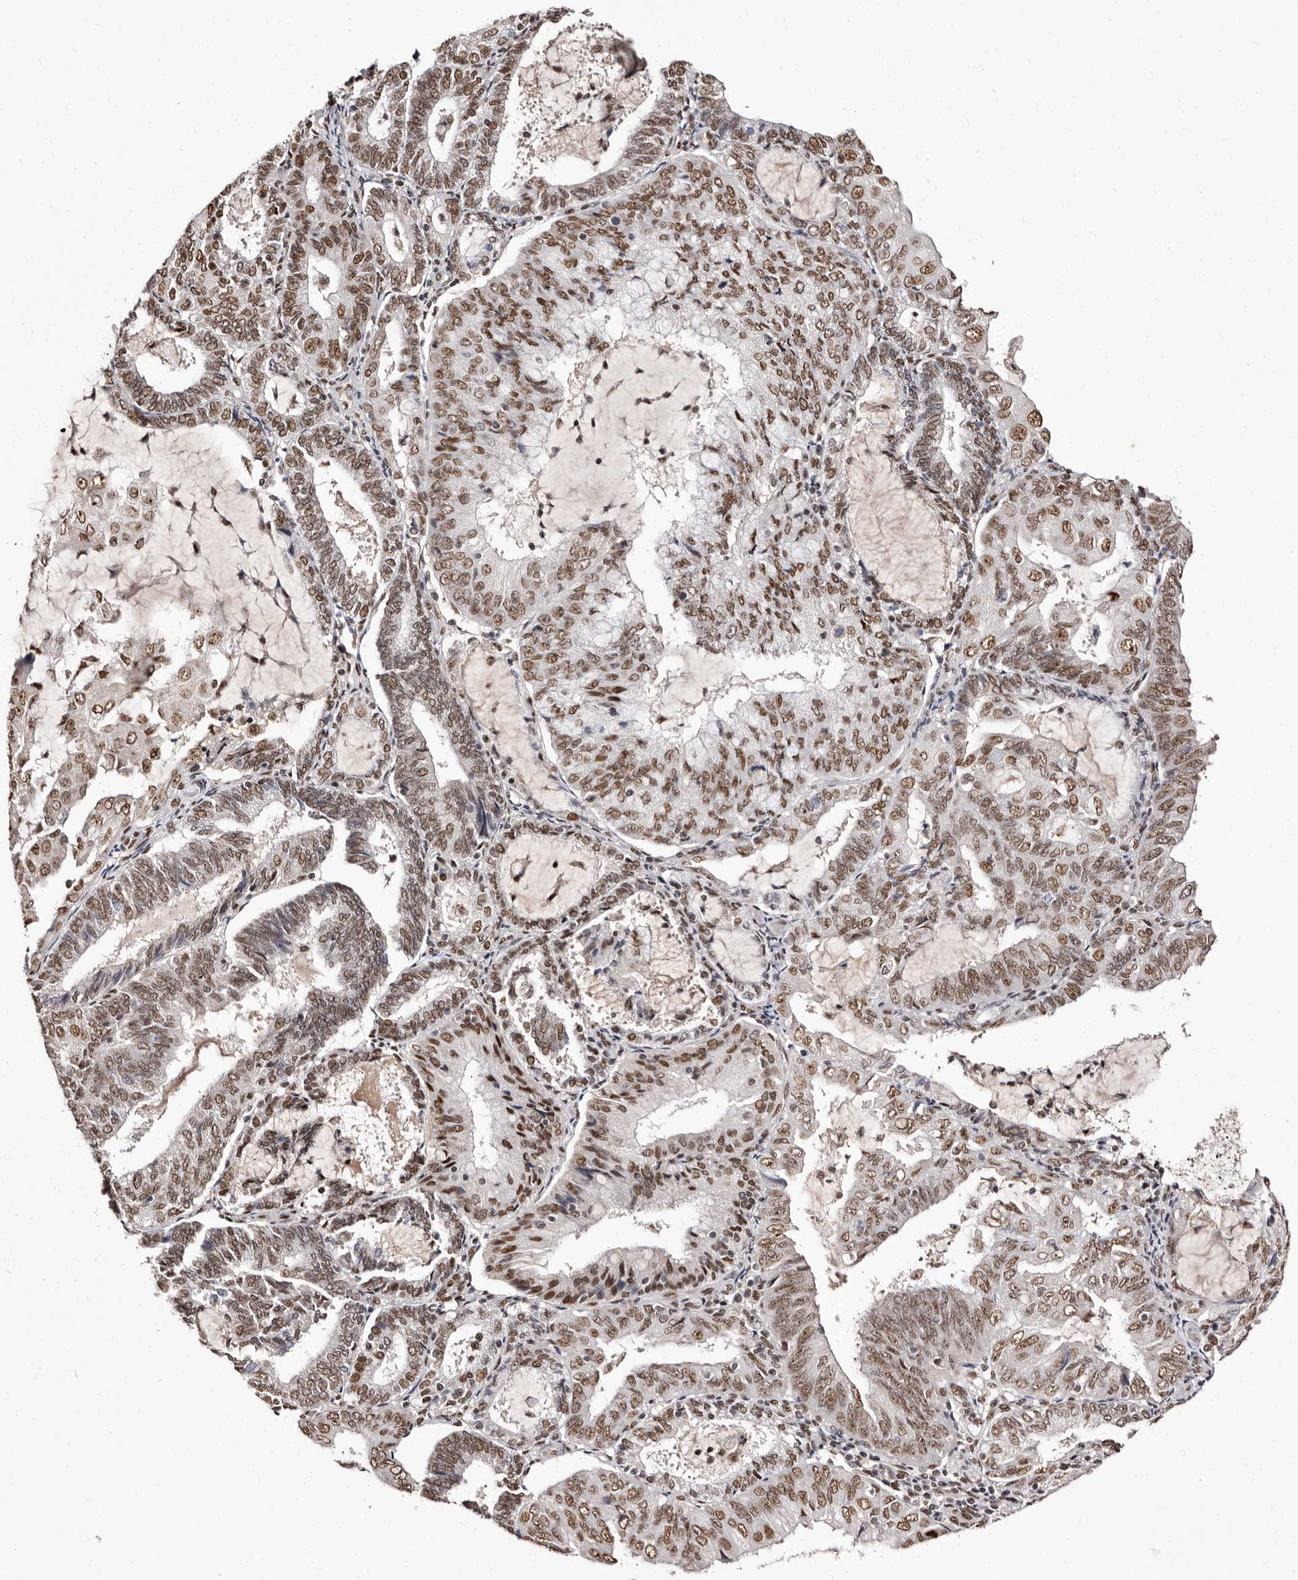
{"staining": {"intensity": "moderate", "quantity": ">75%", "location": "nuclear"}, "tissue": "endometrial cancer", "cell_type": "Tumor cells", "image_type": "cancer", "snomed": [{"axis": "morphology", "description": "Adenocarcinoma, NOS"}, {"axis": "topography", "description": "Endometrium"}], "caption": "This photomicrograph demonstrates endometrial cancer (adenocarcinoma) stained with IHC to label a protein in brown. The nuclear of tumor cells show moderate positivity for the protein. Nuclei are counter-stained blue.", "gene": "ANAPC11", "patient": {"sex": "female", "age": 81}}